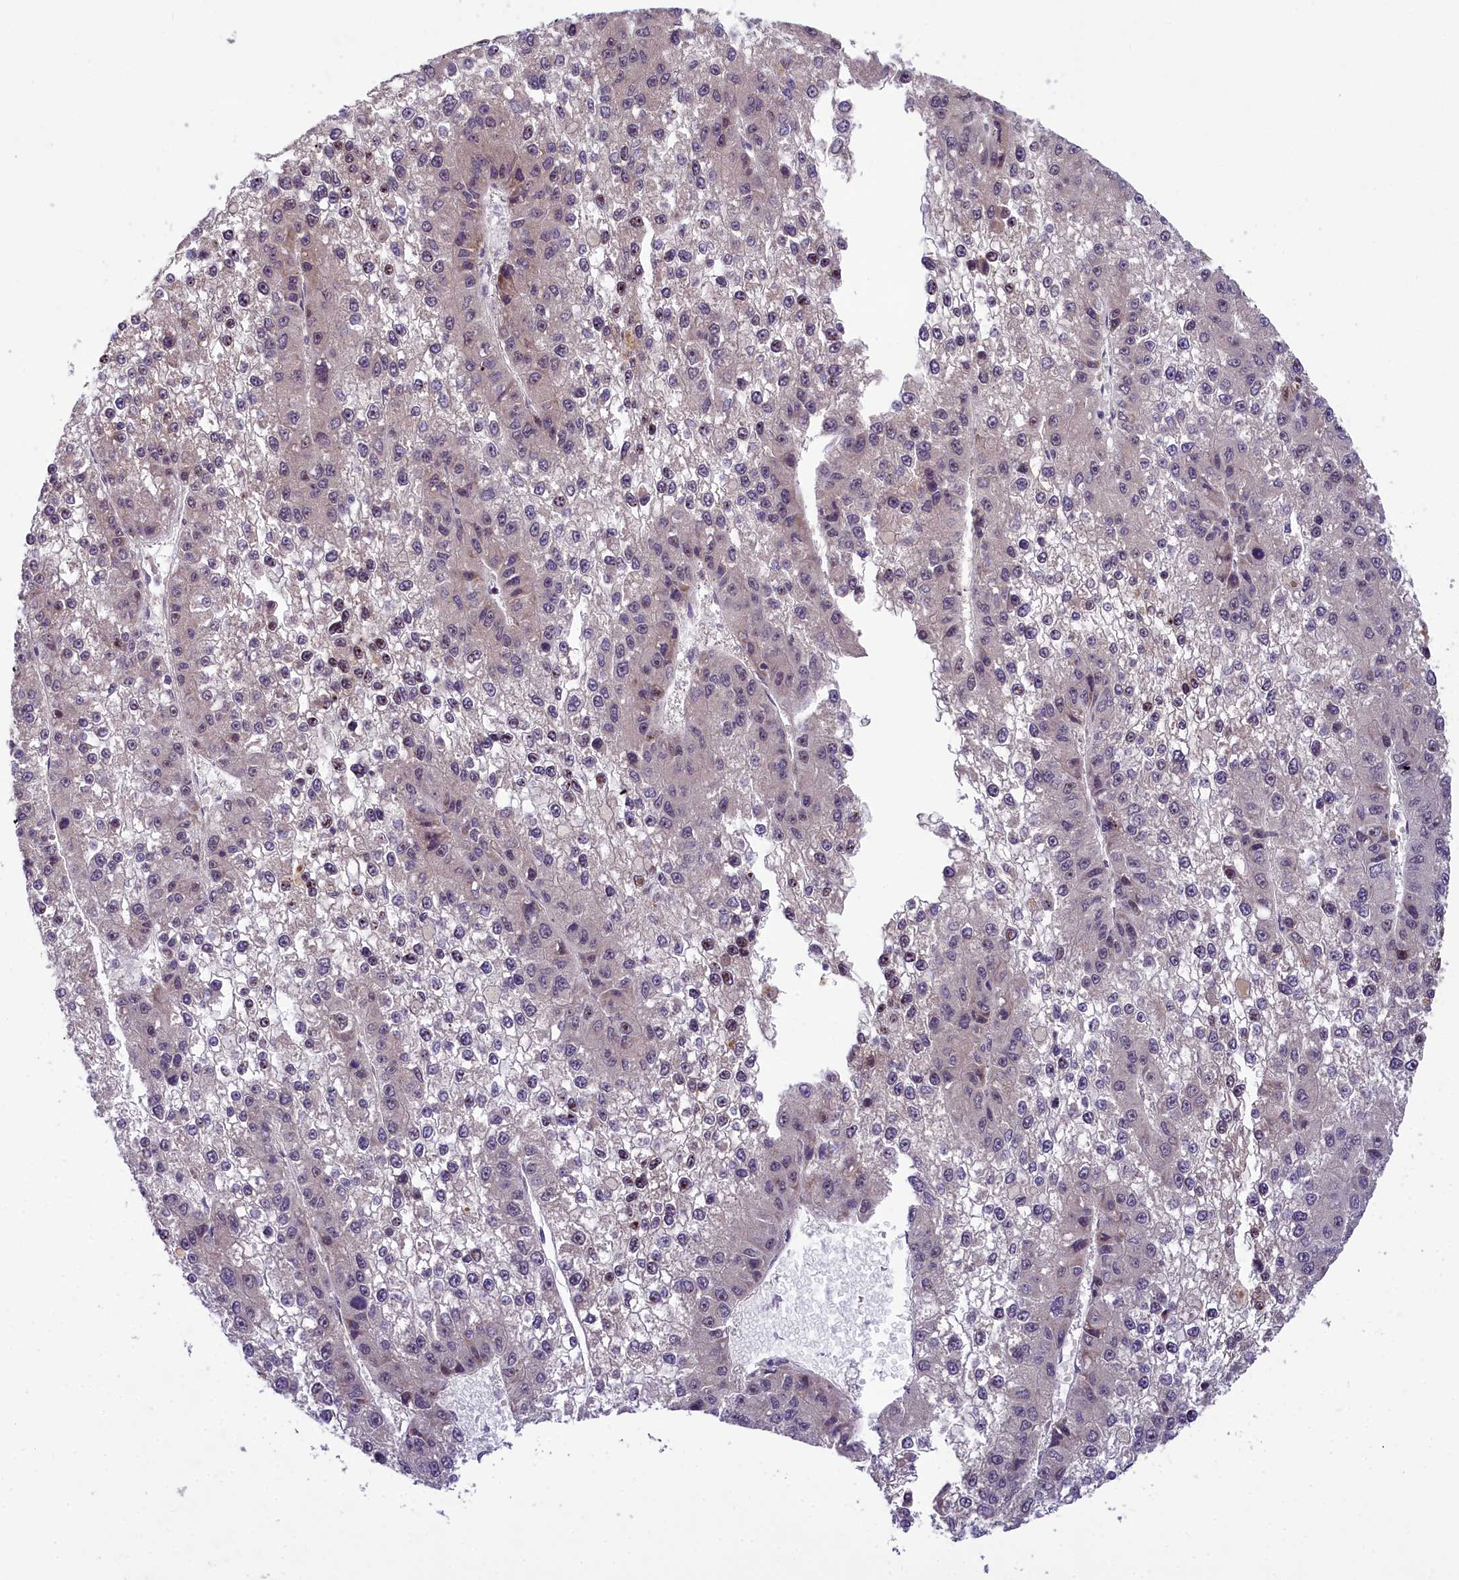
{"staining": {"intensity": "weak", "quantity": "<25%", "location": "nuclear"}, "tissue": "liver cancer", "cell_type": "Tumor cells", "image_type": "cancer", "snomed": [{"axis": "morphology", "description": "Carcinoma, Hepatocellular, NOS"}, {"axis": "topography", "description": "Liver"}], "caption": "This is a histopathology image of immunohistochemistry (IHC) staining of liver cancer, which shows no positivity in tumor cells.", "gene": "ZNF333", "patient": {"sex": "female", "age": 73}}